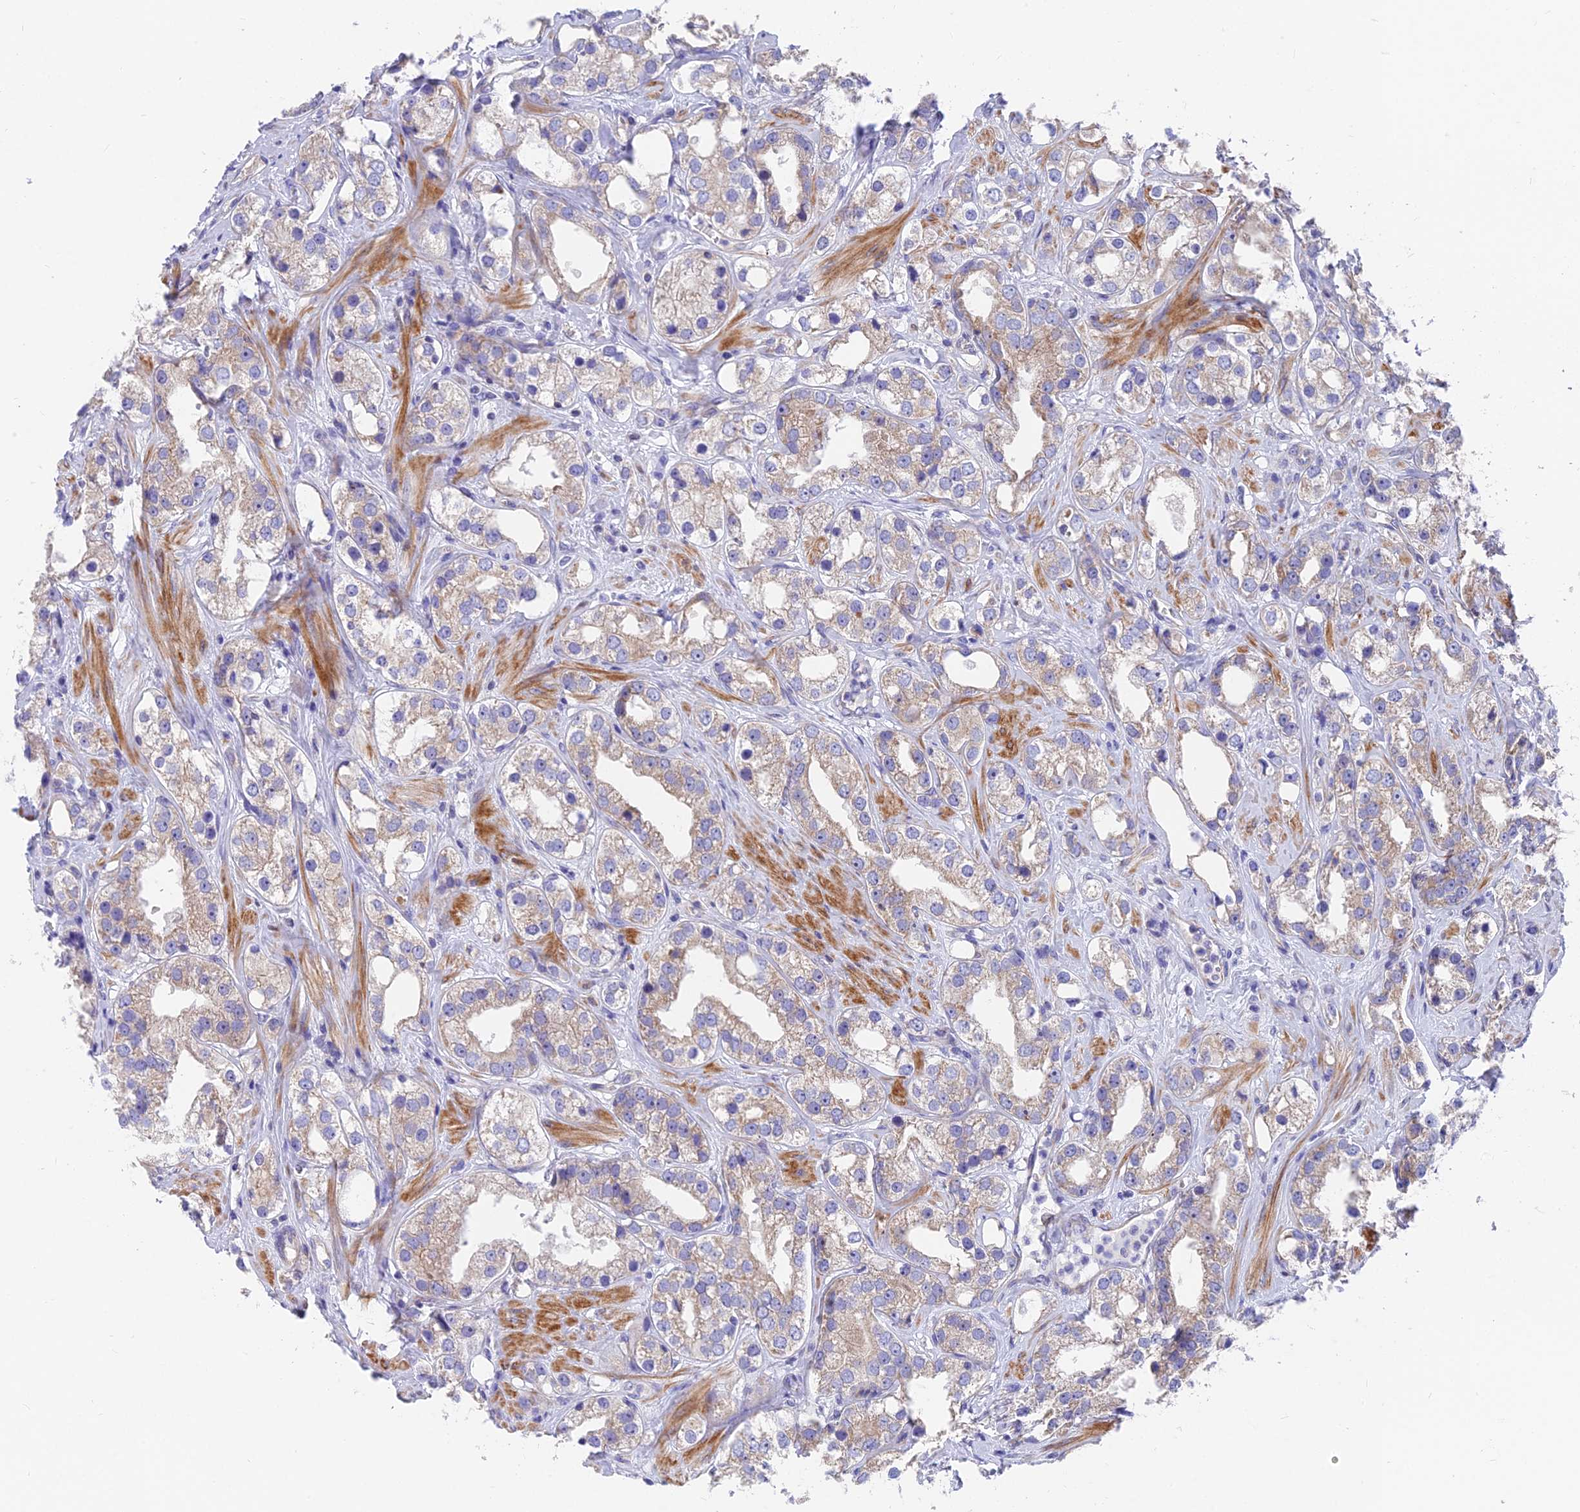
{"staining": {"intensity": "weak", "quantity": "<25%", "location": "cytoplasmic/membranous"}, "tissue": "prostate cancer", "cell_type": "Tumor cells", "image_type": "cancer", "snomed": [{"axis": "morphology", "description": "Adenocarcinoma, NOS"}, {"axis": "topography", "description": "Prostate"}], "caption": "Immunohistochemistry (IHC) image of prostate cancer (adenocarcinoma) stained for a protein (brown), which displays no positivity in tumor cells. Brightfield microscopy of IHC stained with DAB (brown) and hematoxylin (blue), captured at high magnification.", "gene": "MVB12A", "patient": {"sex": "male", "age": 79}}